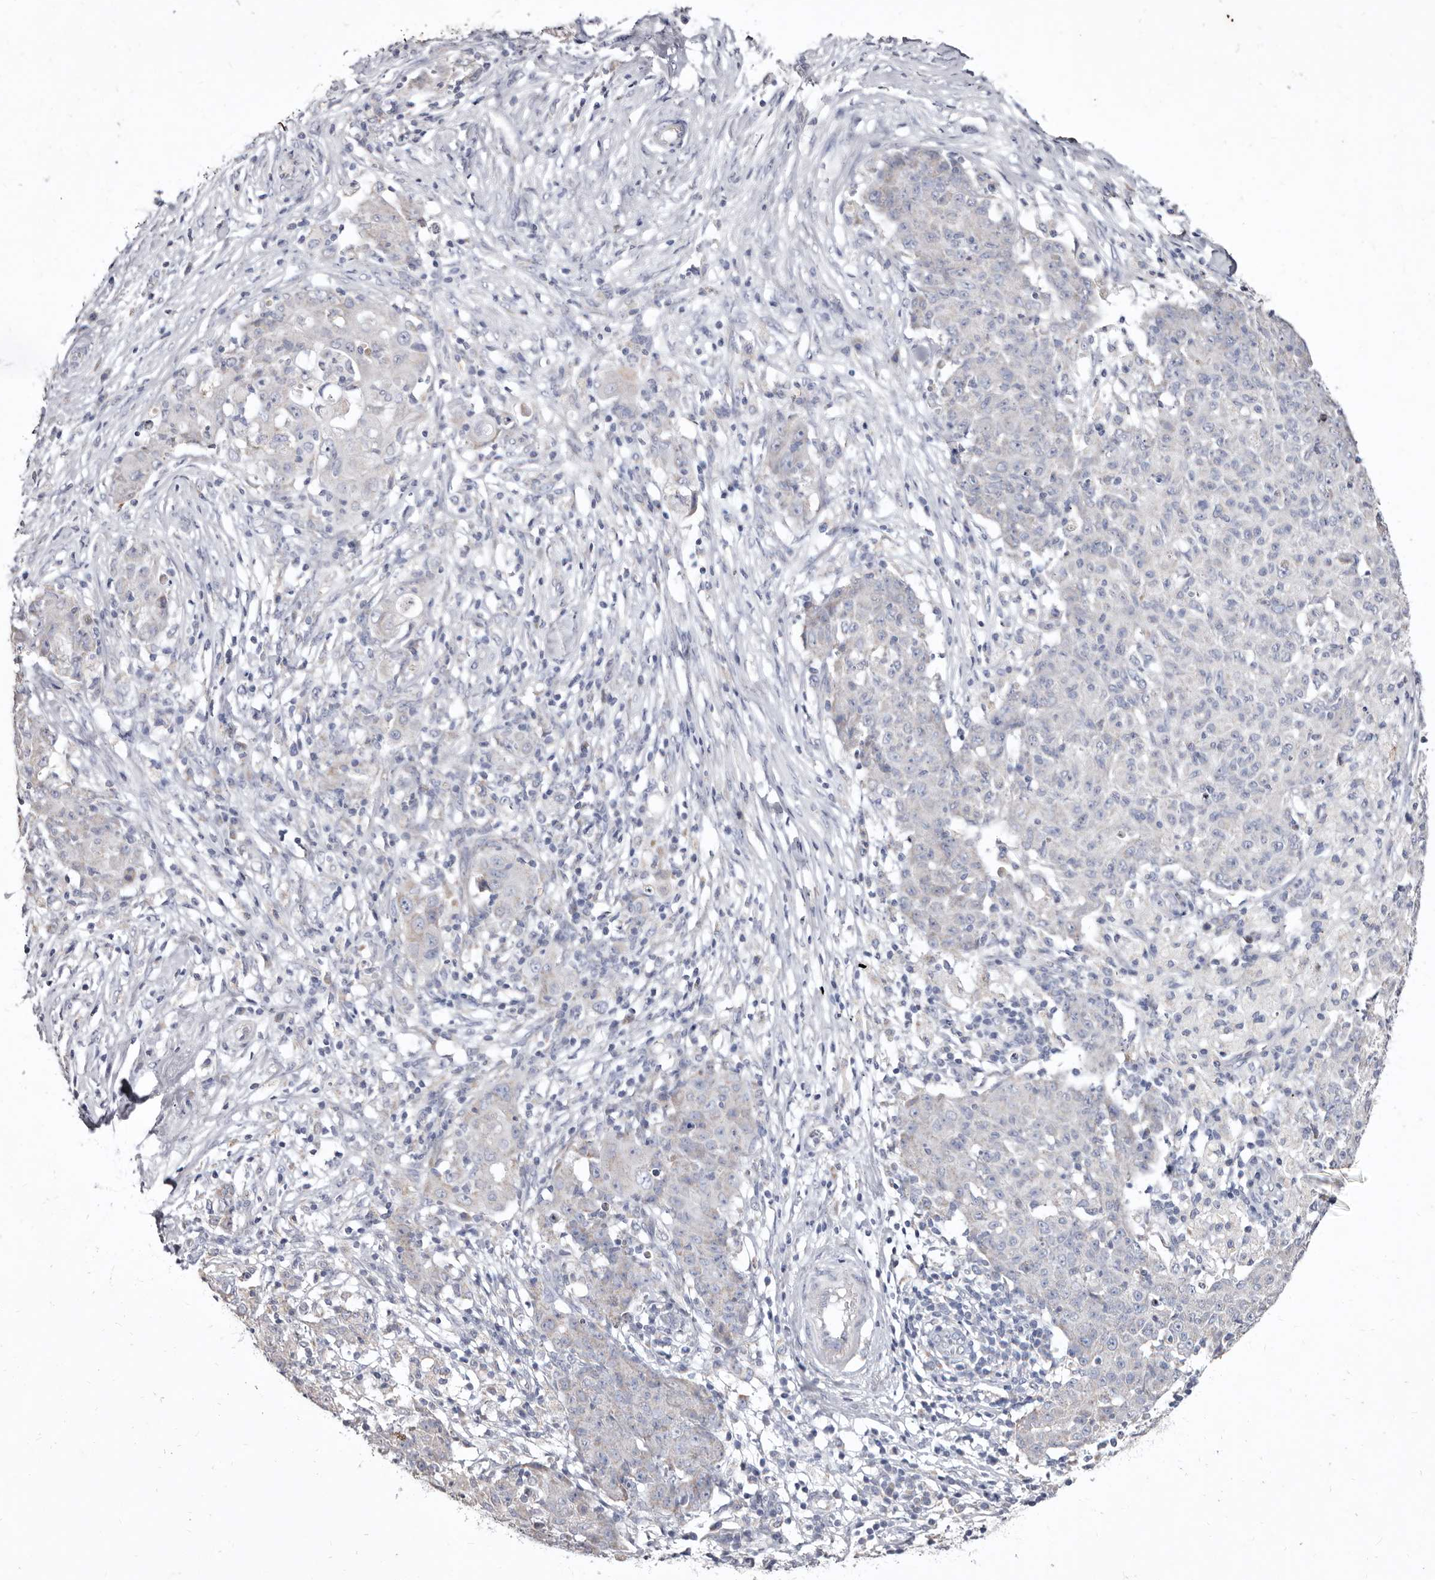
{"staining": {"intensity": "negative", "quantity": "none", "location": "none"}, "tissue": "ovarian cancer", "cell_type": "Tumor cells", "image_type": "cancer", "snomed": [{"axis": "morphology", "description": "Carcinoma, endometroid"}, {"axis": "topography", "description": "Ovary"}], "caption": "Tumor cells show no significant expression in ovarian endometroid carcinoma. Brightfield microscopy of immunohistochemistry stained with DAB (3,3'-diaminobenzidine) (brown) and hematoxylin (blue), captured at high magnification.", "gene": "CYP2E1", "patient": {"sex": "female", "age": 42}}